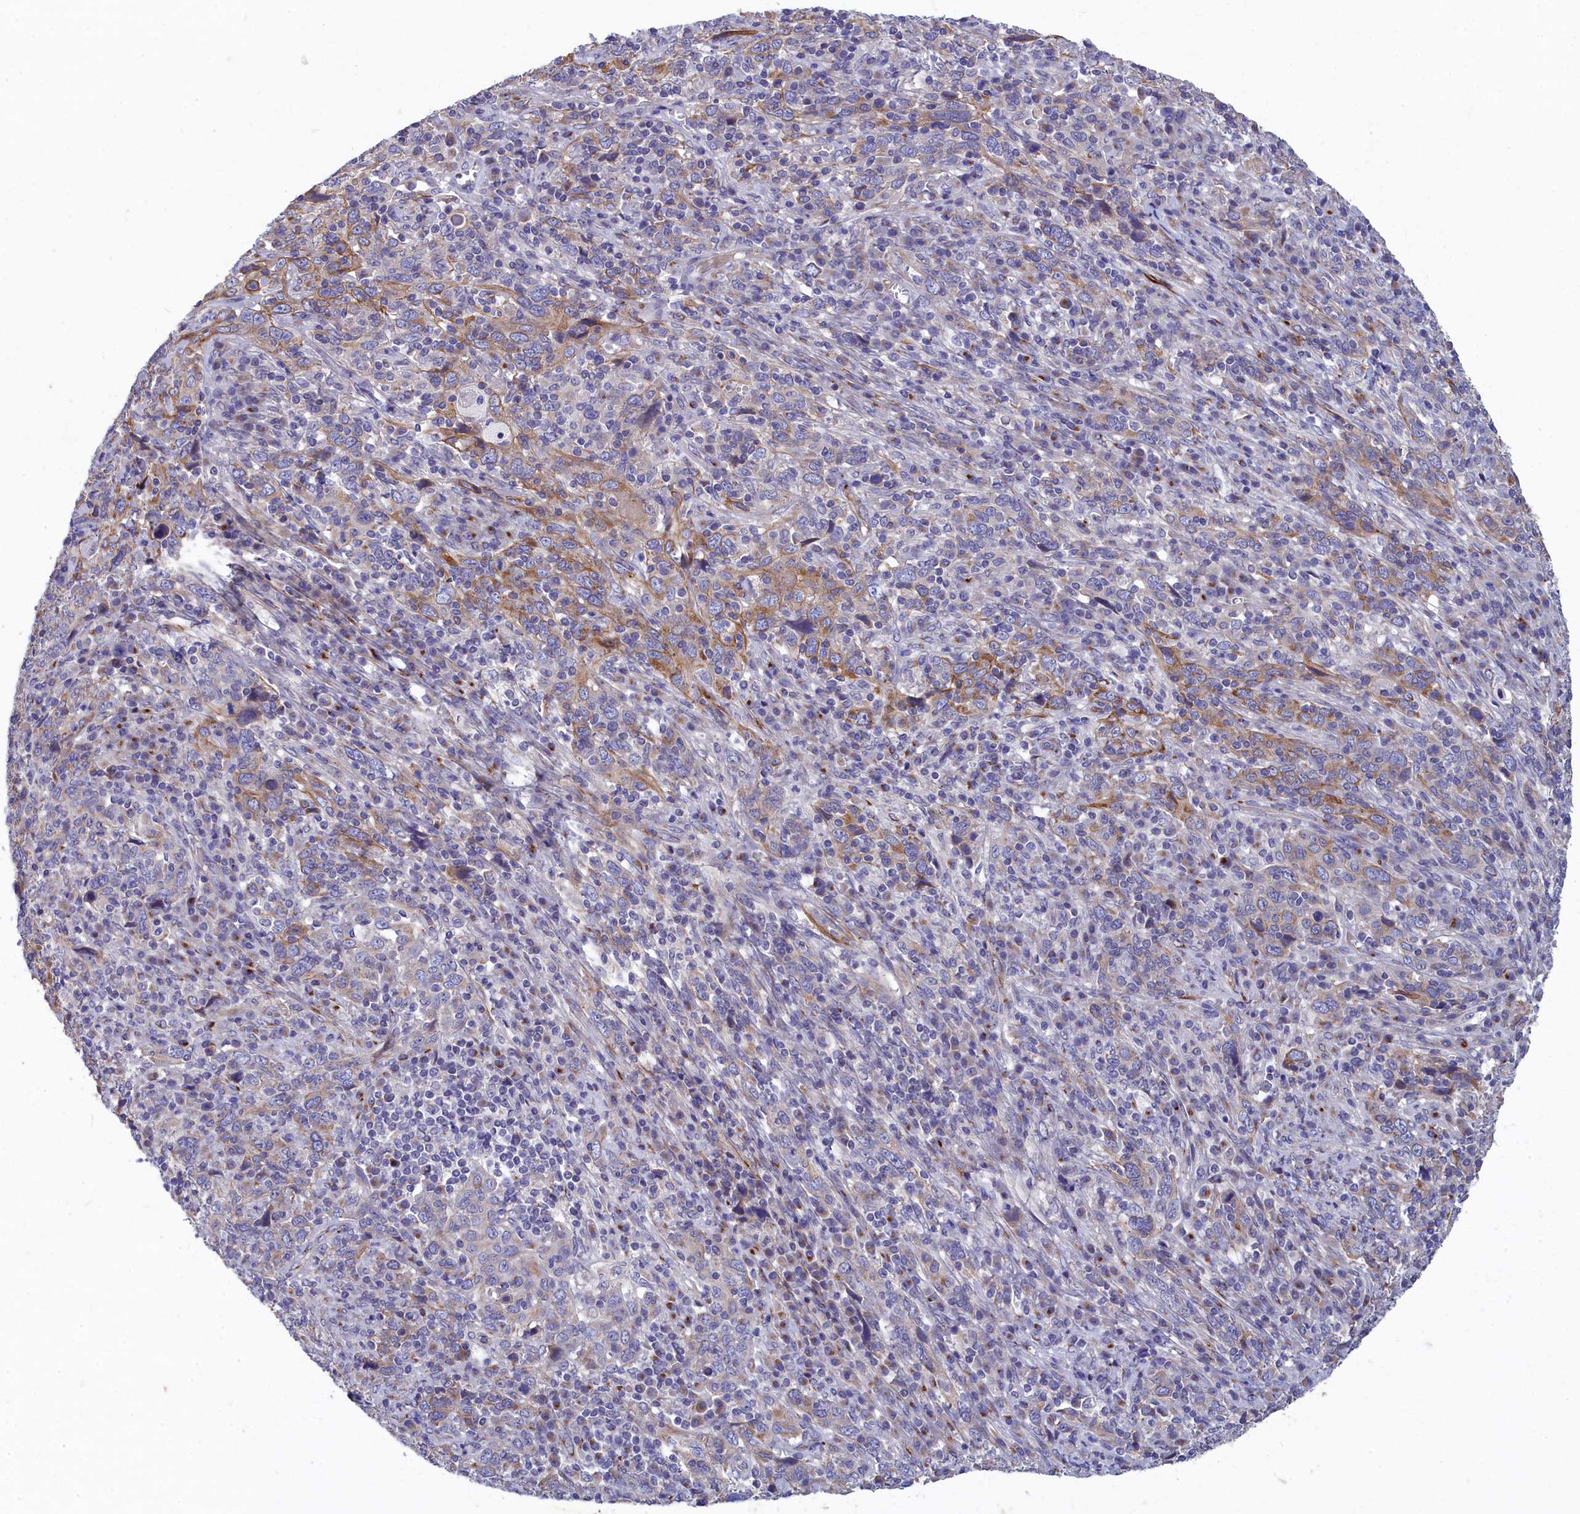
{"staining": {"intensity": "moderate", "quantity": "<25%", "location": "cytoplasmic/membranous"}, "tissue": "cervical cancer", "cell_type": "Tumor cells", "image_type": "cancer", "snomed": [{"axis": "morphology", "description": "Squamous cell carcinoma, NOS"}, {"axis": "topography", "description": "Cervix"}], "caption": "Immunohistochemical staining of cervical cancer demonstrates low levels of moderate cytoplasmic/membranous staining in about <25% of tumor cells.", "gene": "TUBGCP4", "patient": {"sex": "female", "age": 46}}